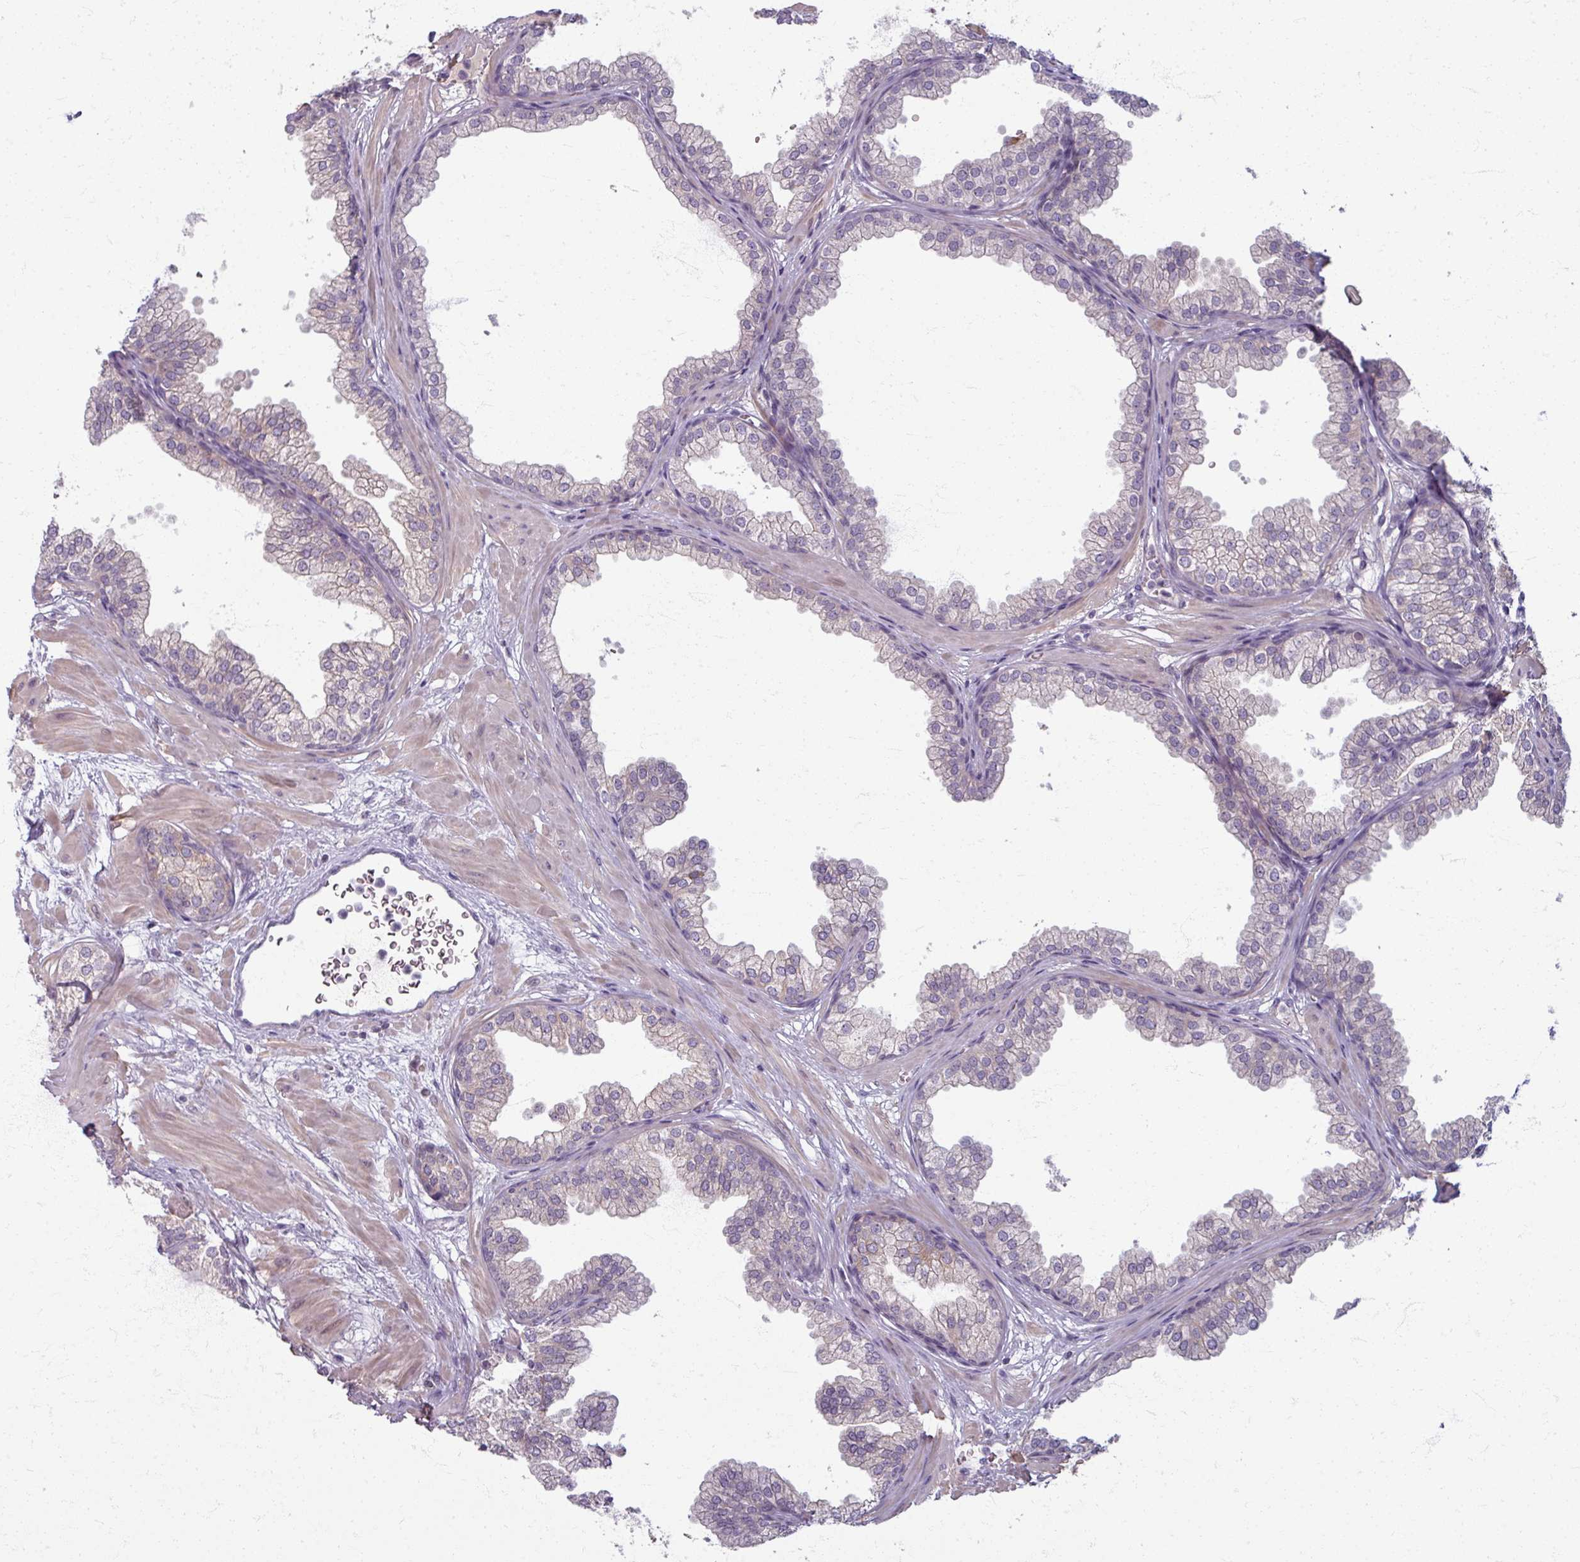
{"staining": {"intensity": "moderate", "quantity": "25%-75%", "location": "cytoplasmic/membranous"}, "tissue": "prostate", "cell_type": "Glandular cells", "image_type": "normal", "snomed": [{"axis": "morphology", "description": "Normal tissue, NOS"}, {"axis": "topography", "description": "Prostate"}], "caption": "Prostate stained for a protein (brown) displays moderate cytoplasmic/membranous positive positivity in approximately 25%-75% of glandular cells.", "gene": "TTLL7", "patient": {"sex": "male", "age": 37}}